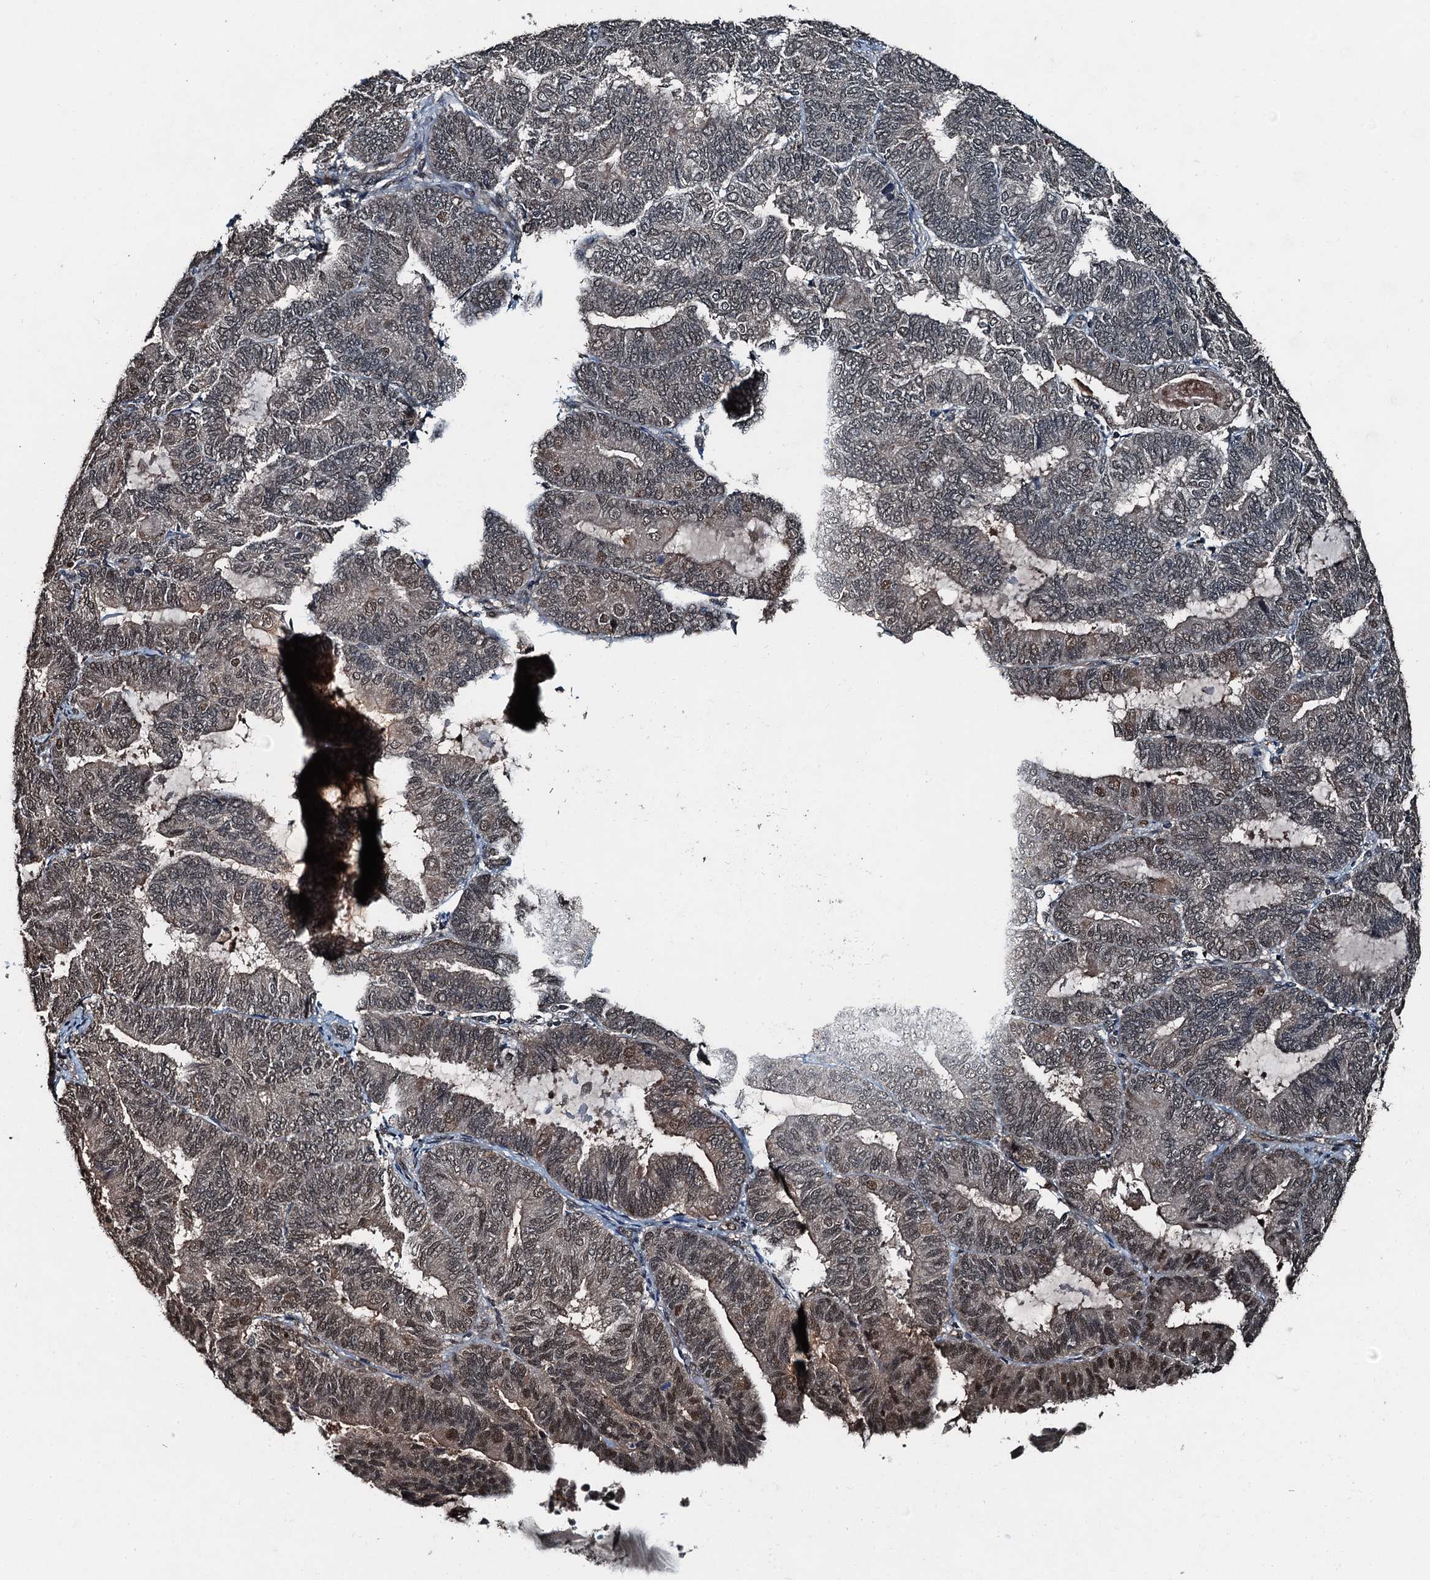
{"staining": {"intensity": "moderate", "quantity": "<25%", "location": "nuclear"}, "tissue": "endometrial cancer", "cell_type": "Tumor cells", "image_type": "cancer", "snomed": [{"axis": "morphology", "description": "Adenocarcinoma, NOS"}, {"axis": "topography", "description": "Endometrium"}], "caption": "Endometrial adenocarcinoma tissue shows moderate nuclear positivity in approximately <25% of tumor cells (brown staining indicates protein expression, while blue staining denotes nuclei).", "gene": "UBXN6", "patient": {"sex": "female", "age": 81}}